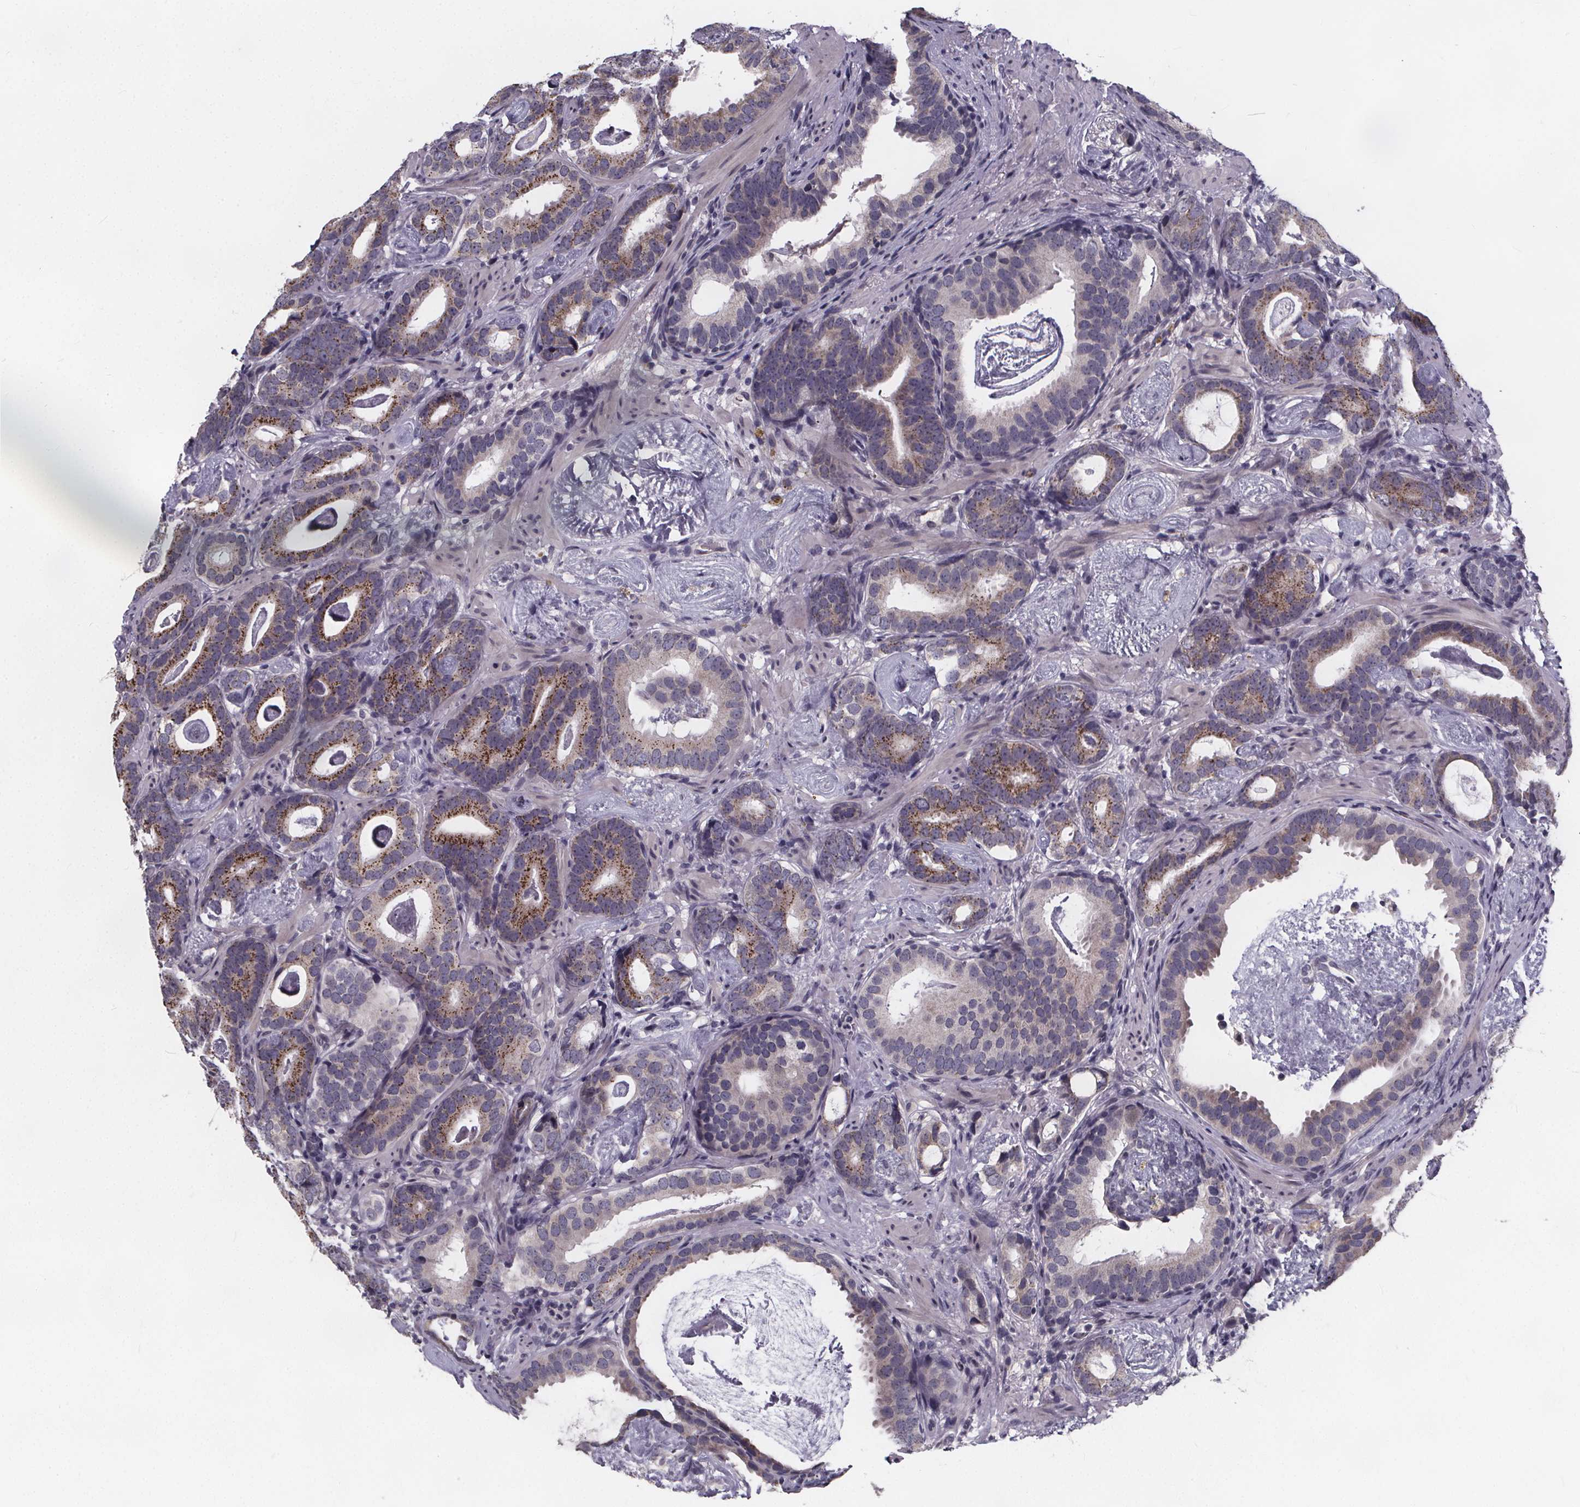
{"staining": {"intensity": "moderate", "quantity": ">75%", "location": "cytoplasmic/membranous"}, "tissue": "prostate cancer", "cell_type": "Tumor cells", "image_type": "cancer", "snomed": [{"axis": "morphology", "description": "Adenocarcinoma, Low grade"}, {"axis": "topography", "description": "Prostate and seminal vesicle, NOS"}], "caption": "This micrograph displays immunohistochemistry (IHC) staining of human prostate cancer, with medium moderate cytoplasmic/membranous staining in about >75% of tumor cells.", "gene": "FAM181B", "patient": {"sex": "male", "age": 71}}